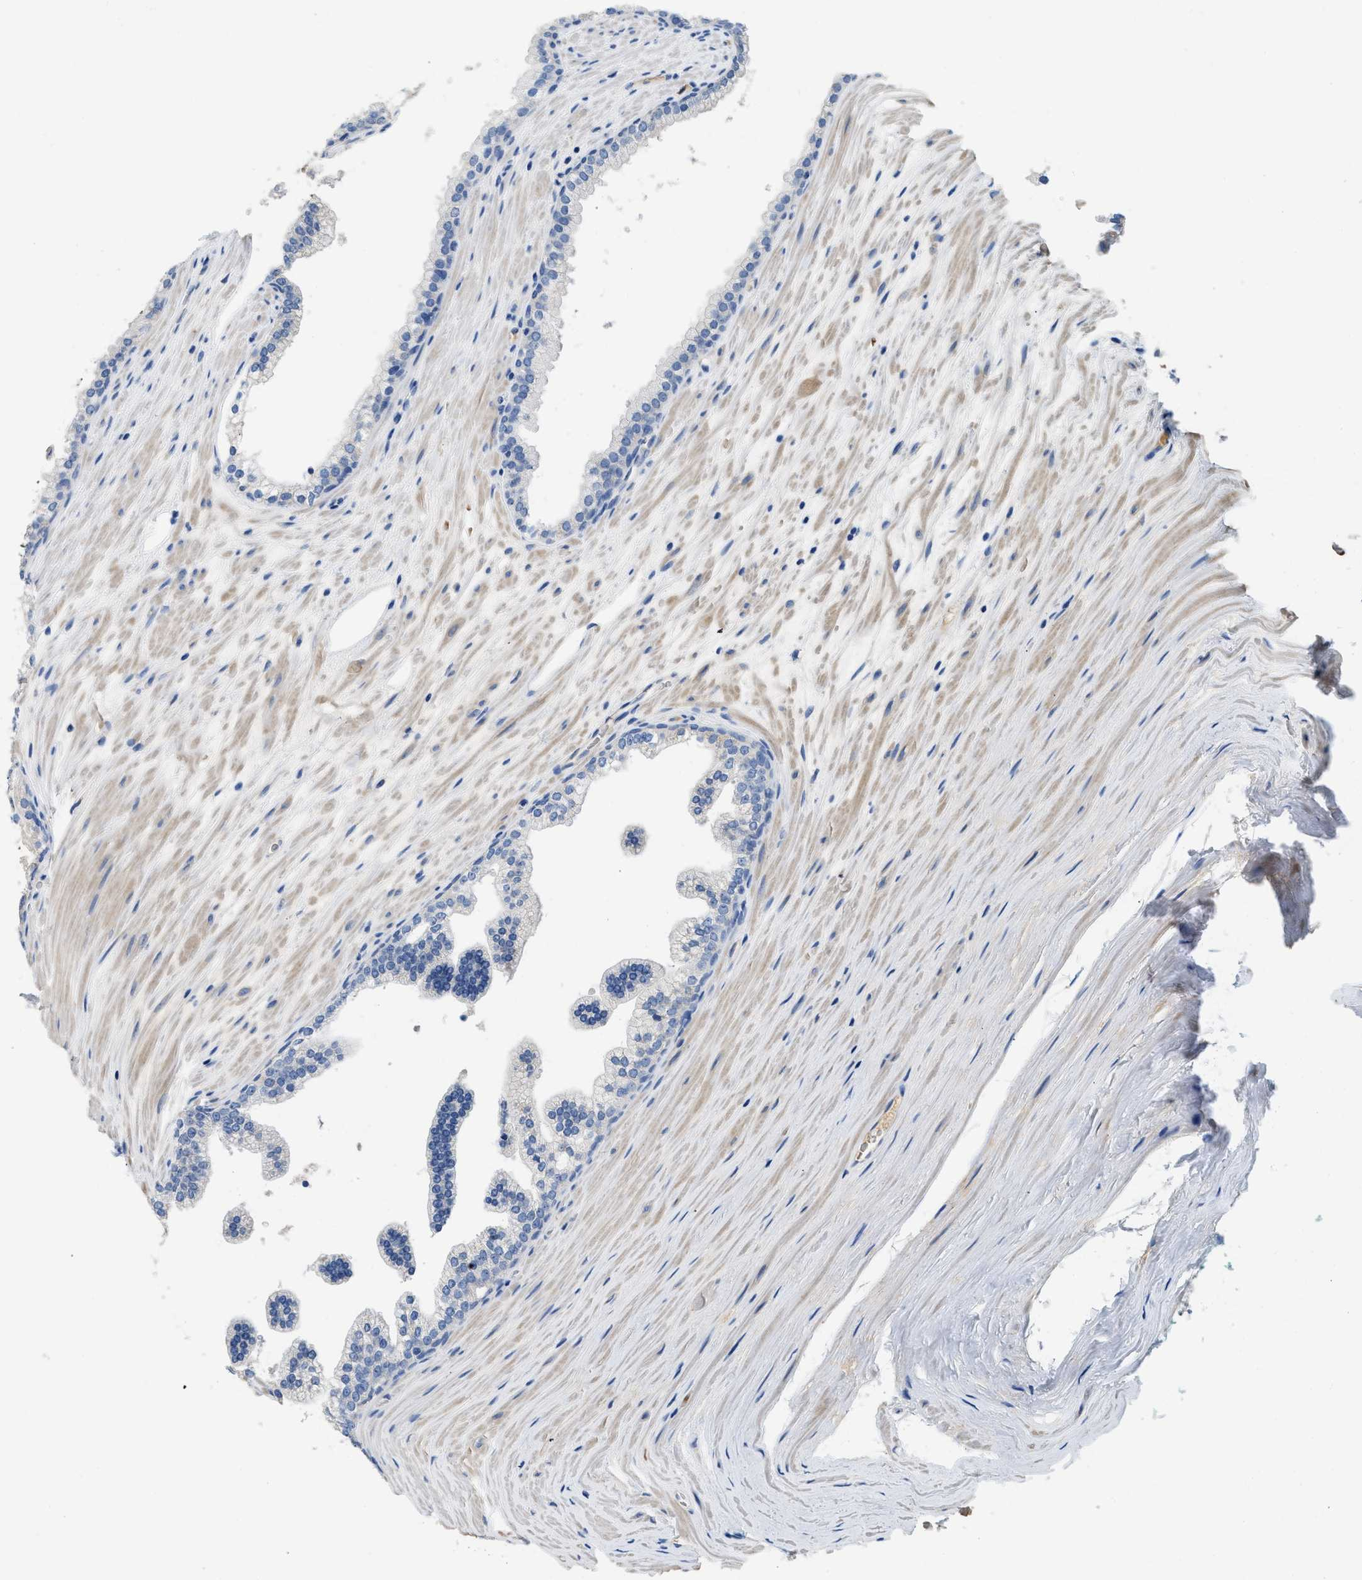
{"staining": {"intensity": "negative", "quantity": "none", "location": "none"}, "tissue": "prostate cancer", "cell_type": "Tumor cells", "image_type": "cancer", "snomed": [{"axis": "morphology", "description": "Adenocarcinoma, Low grade"}, {"axis": "topography", "description": "Prostate"}], "caption": "Tumor cells are negative for brown protein staining in prostate adenocarcinoma (low-grade).", "gene": "C1S", "patient": {"sex": "male", "age": 70}}